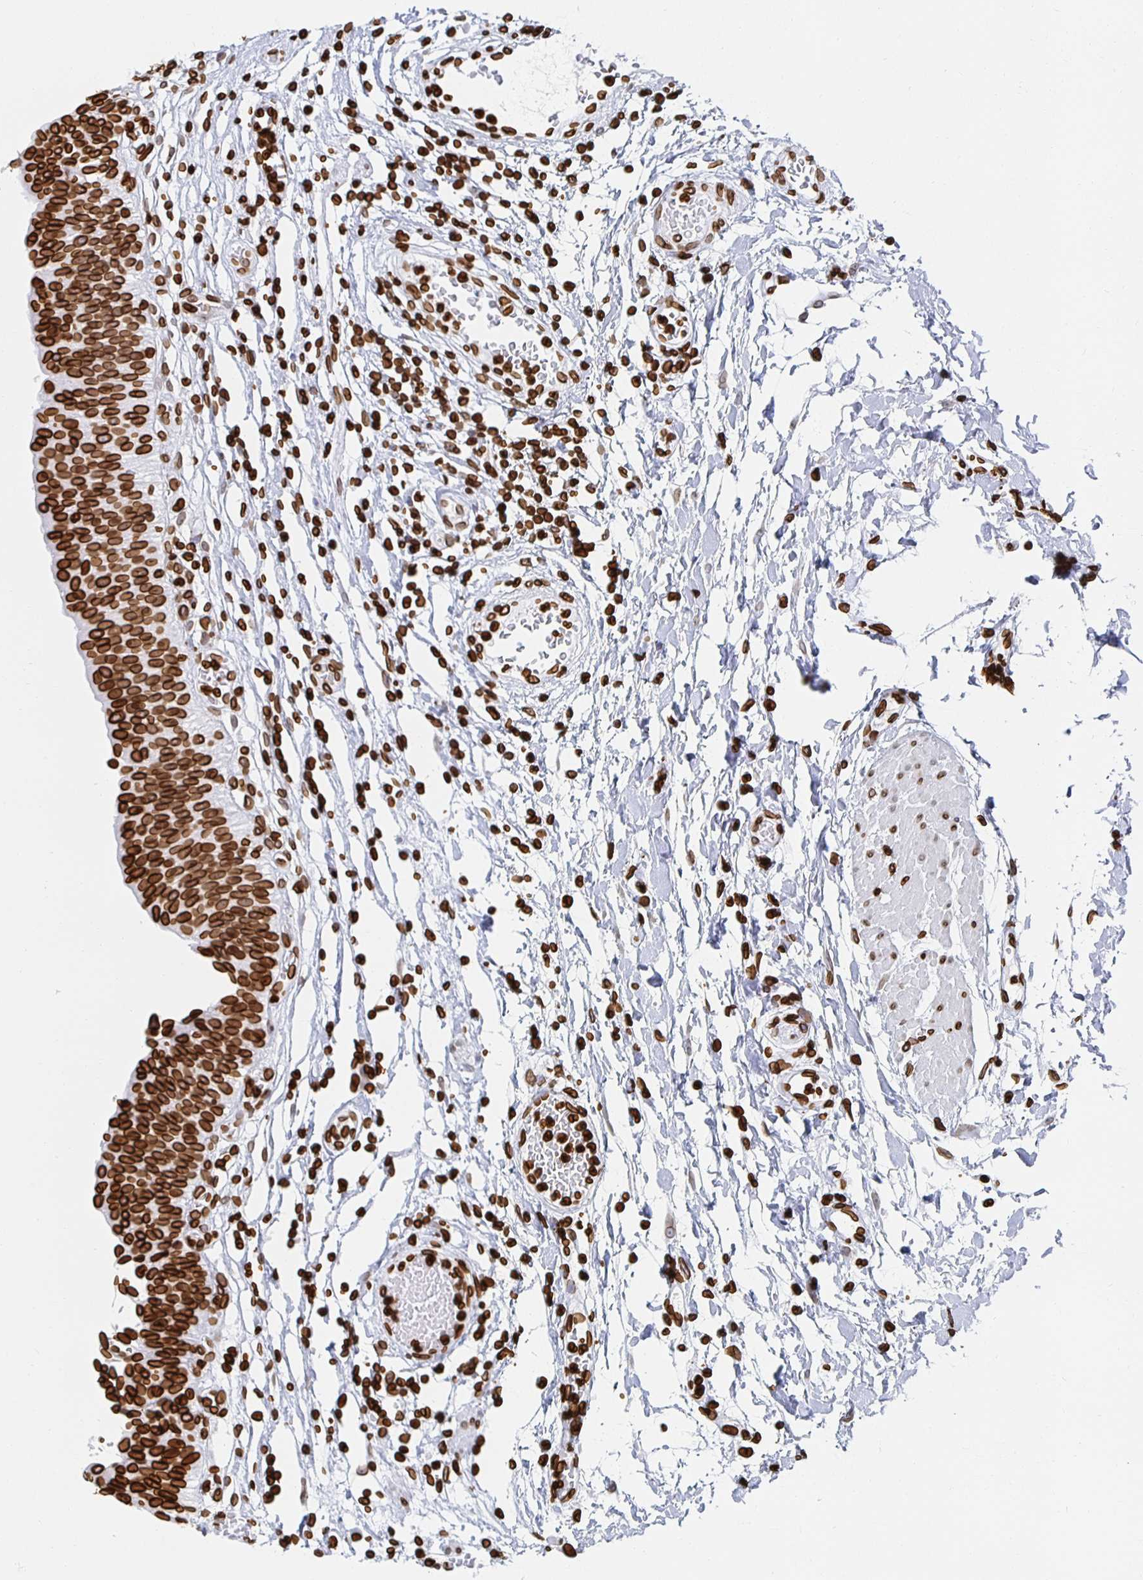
{"staining": {"intensity": "strong", "quantity": ">75%", "location": "cytoplasmic/membranous,nuclear"}, "tissue": "urinary bladder", "cell_type": "Urothelial cells", "image_type": "normal", "snomed": [{"axis": "morphology", "description": "Normal tissue, NOS"}, {"axis": "topography", "description": "Urinary bladder"}], "caption": "A brown stain highlights strong cytoplasmic/membranous,nuclear expression of a protein in urothelial cells of benign human urinary bladder. The protein of interest is shown in brown color, while the nuclei are stained blue.", "gene": "LMNB1", "patient": {"sex": "male", "age": 64}}